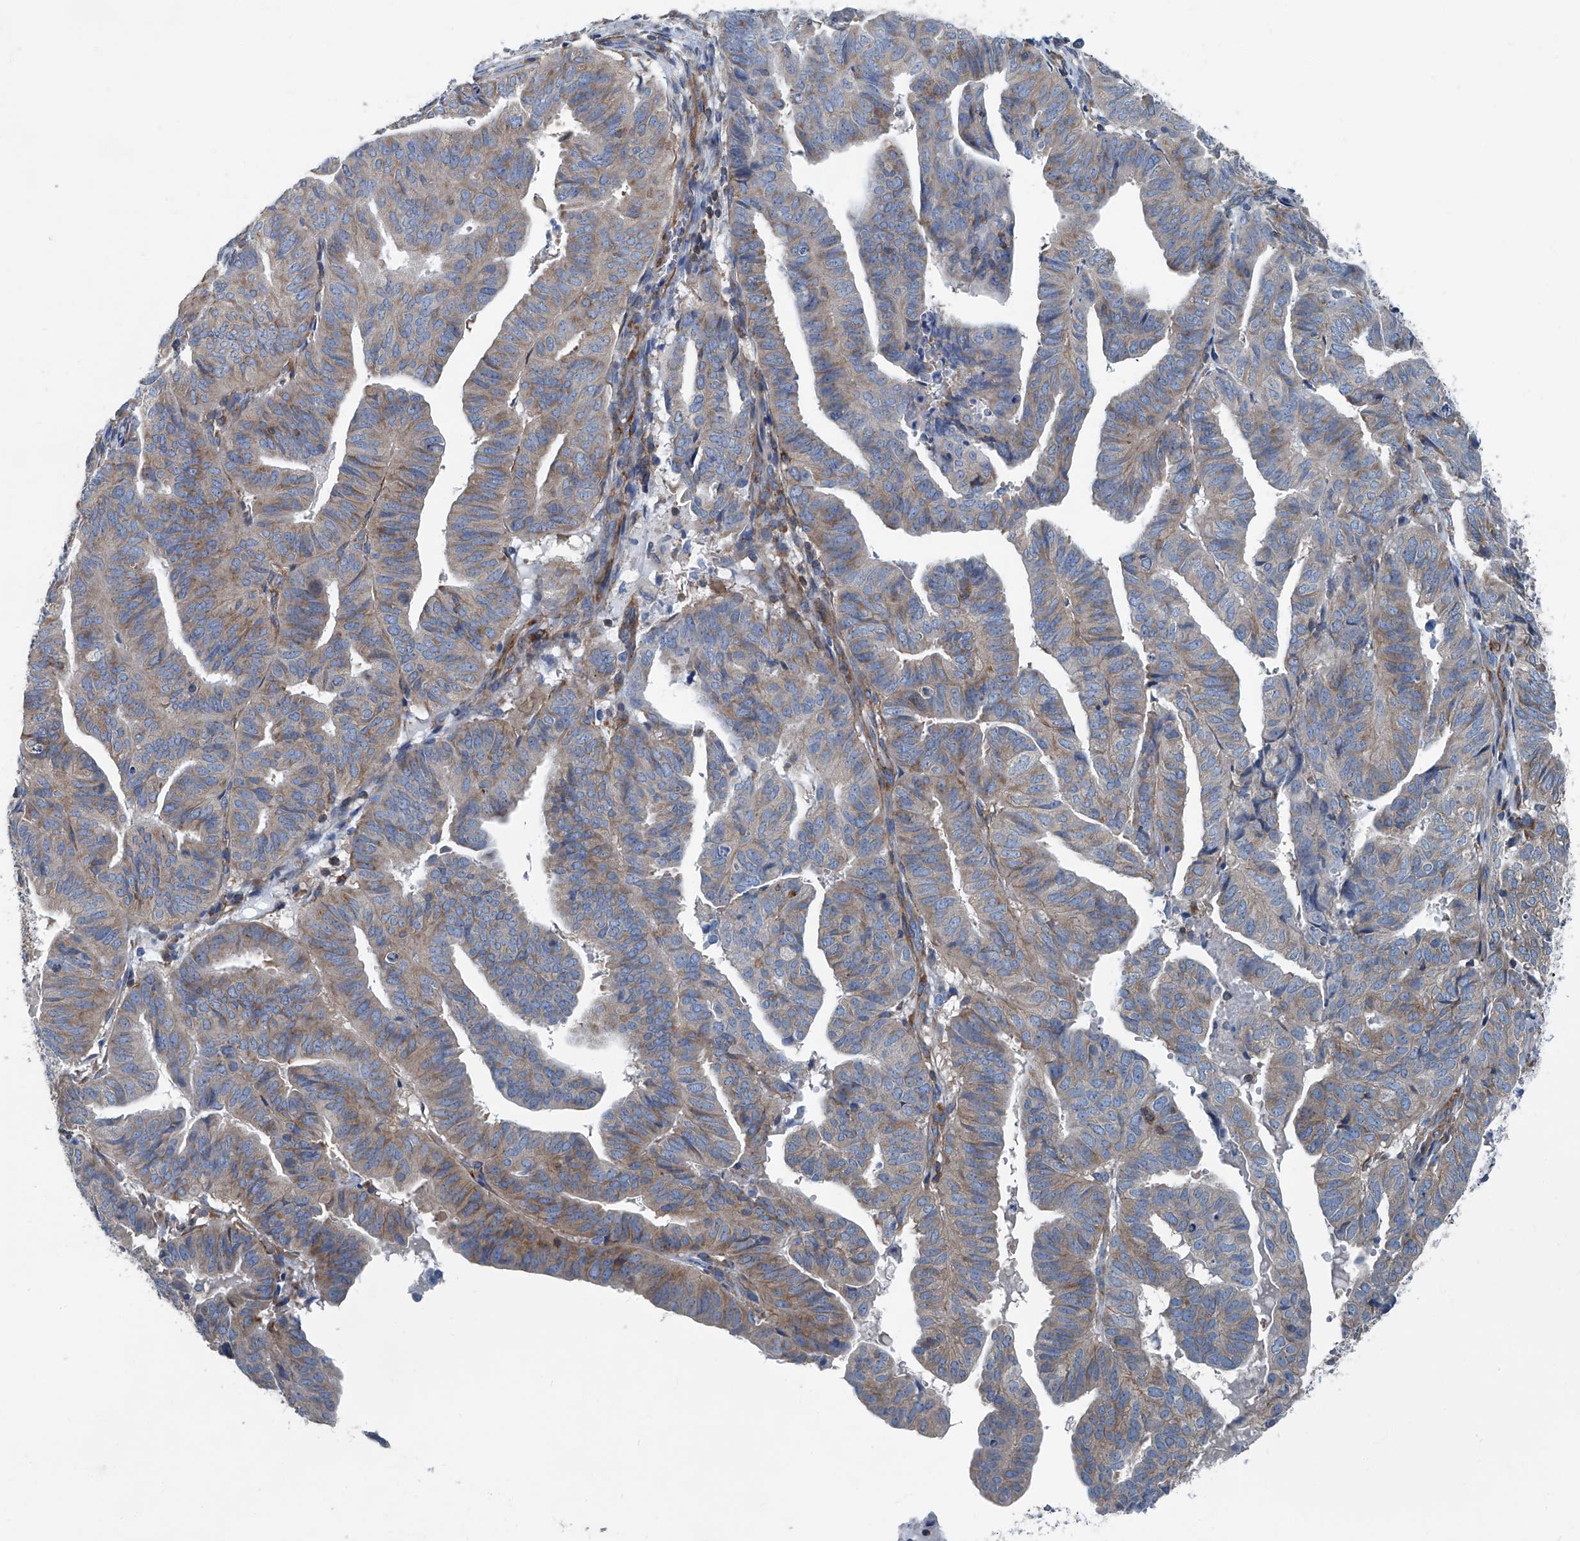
{"staining": {"intensity": "weak", "quantity": ">75%", "location": "cytoplasmic/membranous"}, "tissue": "endometrial cancer", "cell_type": "Tumor cells", "image_type": "cancer", "snomed": [{"axis": "morphology", "description": "Adenocarcinoma, NOS"}, {"axis": "topography", "description": "Uterus"}], "caption": "Endometrial adenocarcinoma stained for a protein shows weak cytoplasmic/membranous positivity in tumor cells.", "gene": "SEPTIN7", "patient": {"sex": "female", "age": 77}}